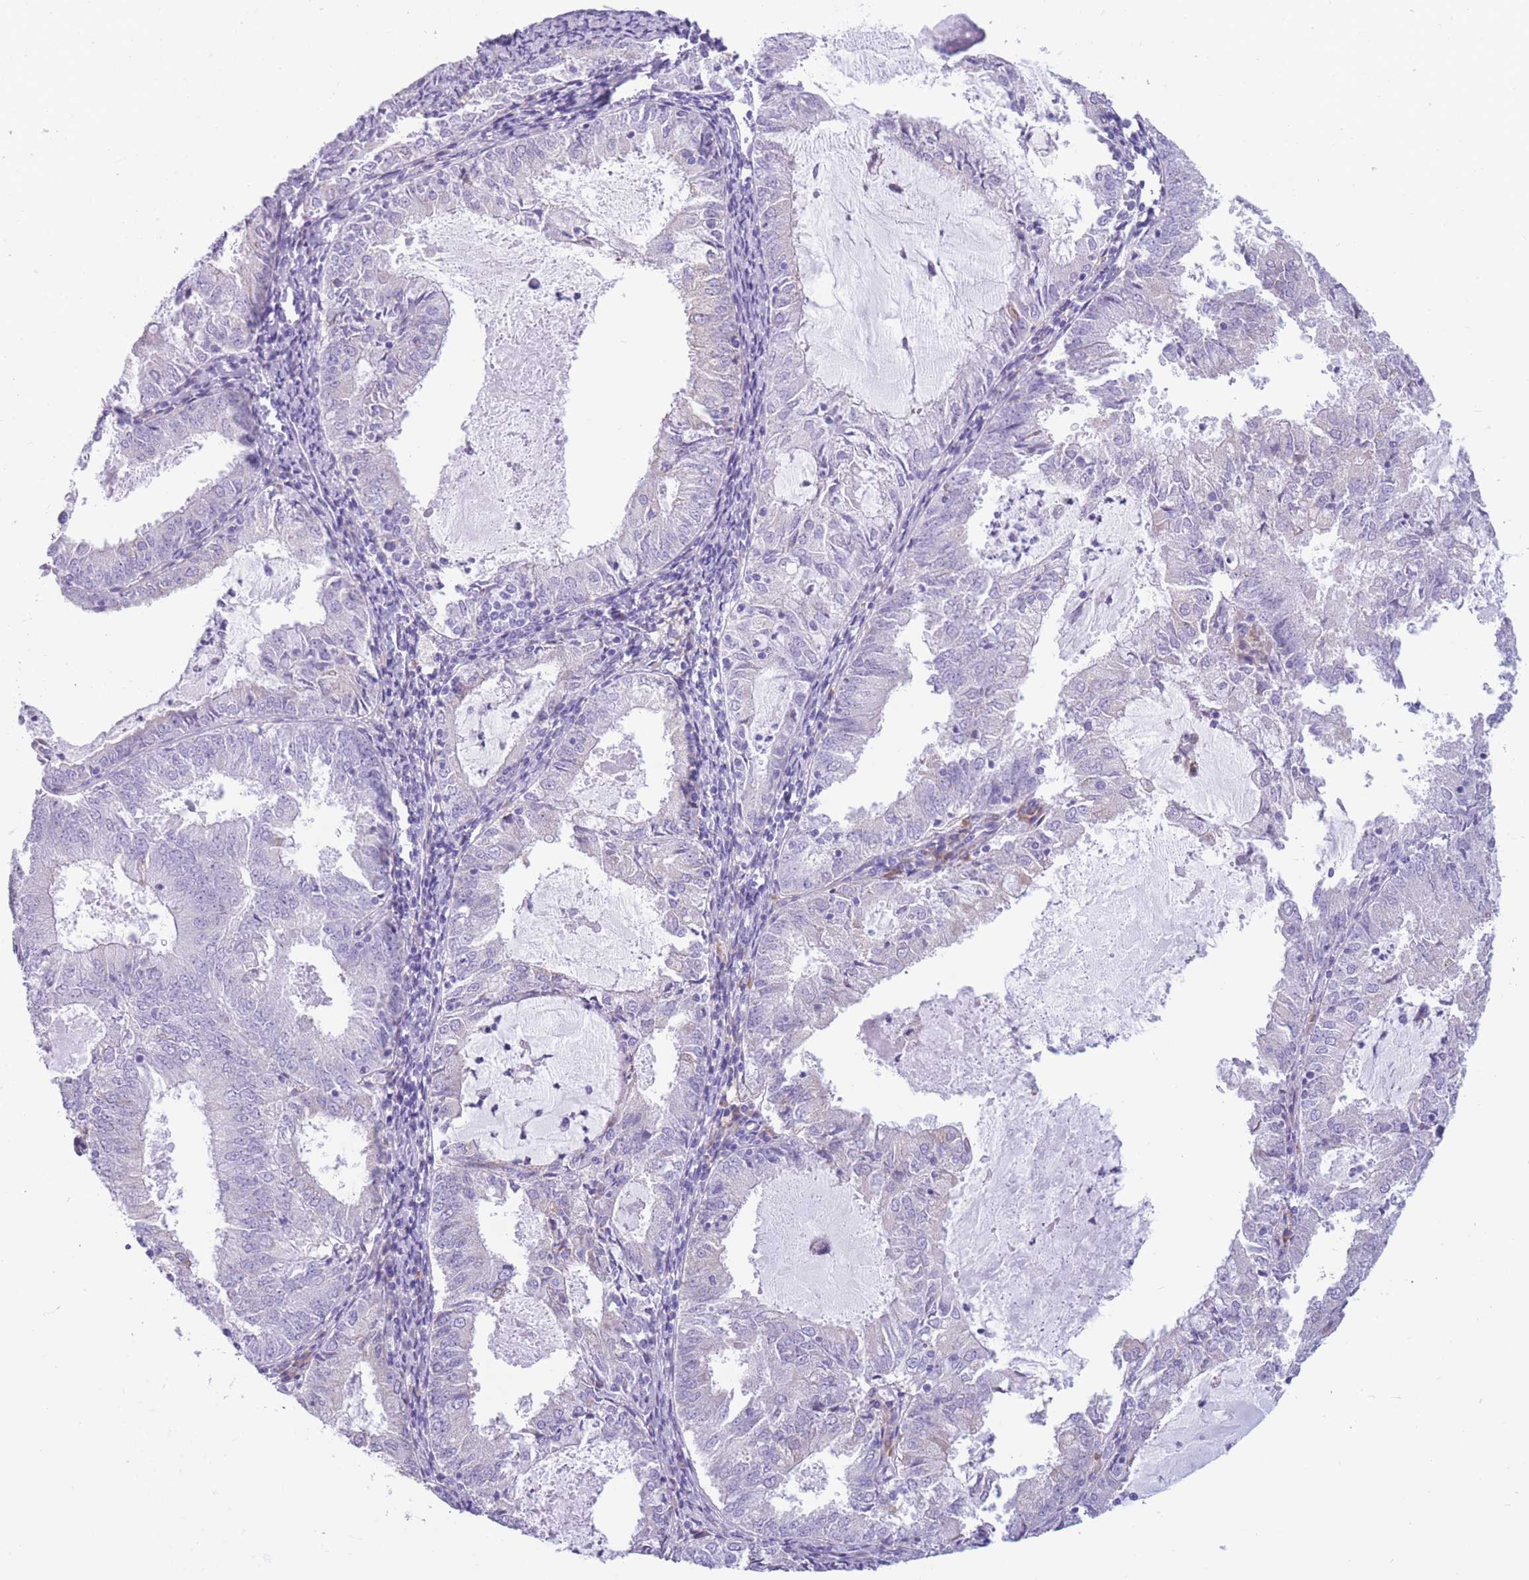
{"staining": {"intensity": "negative", "quantity": "none", "location": "none"}, "tissue": "endometrial cancer", "cell_type": "Tumor cells", "image_type": "cancer", "snomed": [{"axis": "morphology", "description": "Adenocarcinoma, NOS"}, {"axis": "topography", "description": "Endometrium"}], "caption": "Histopathology image shows no significant protein positivity in tumor cells of endometrial cancer.", "gene": "COL27A1", "patient": {"sex": "female", "age": 57}}